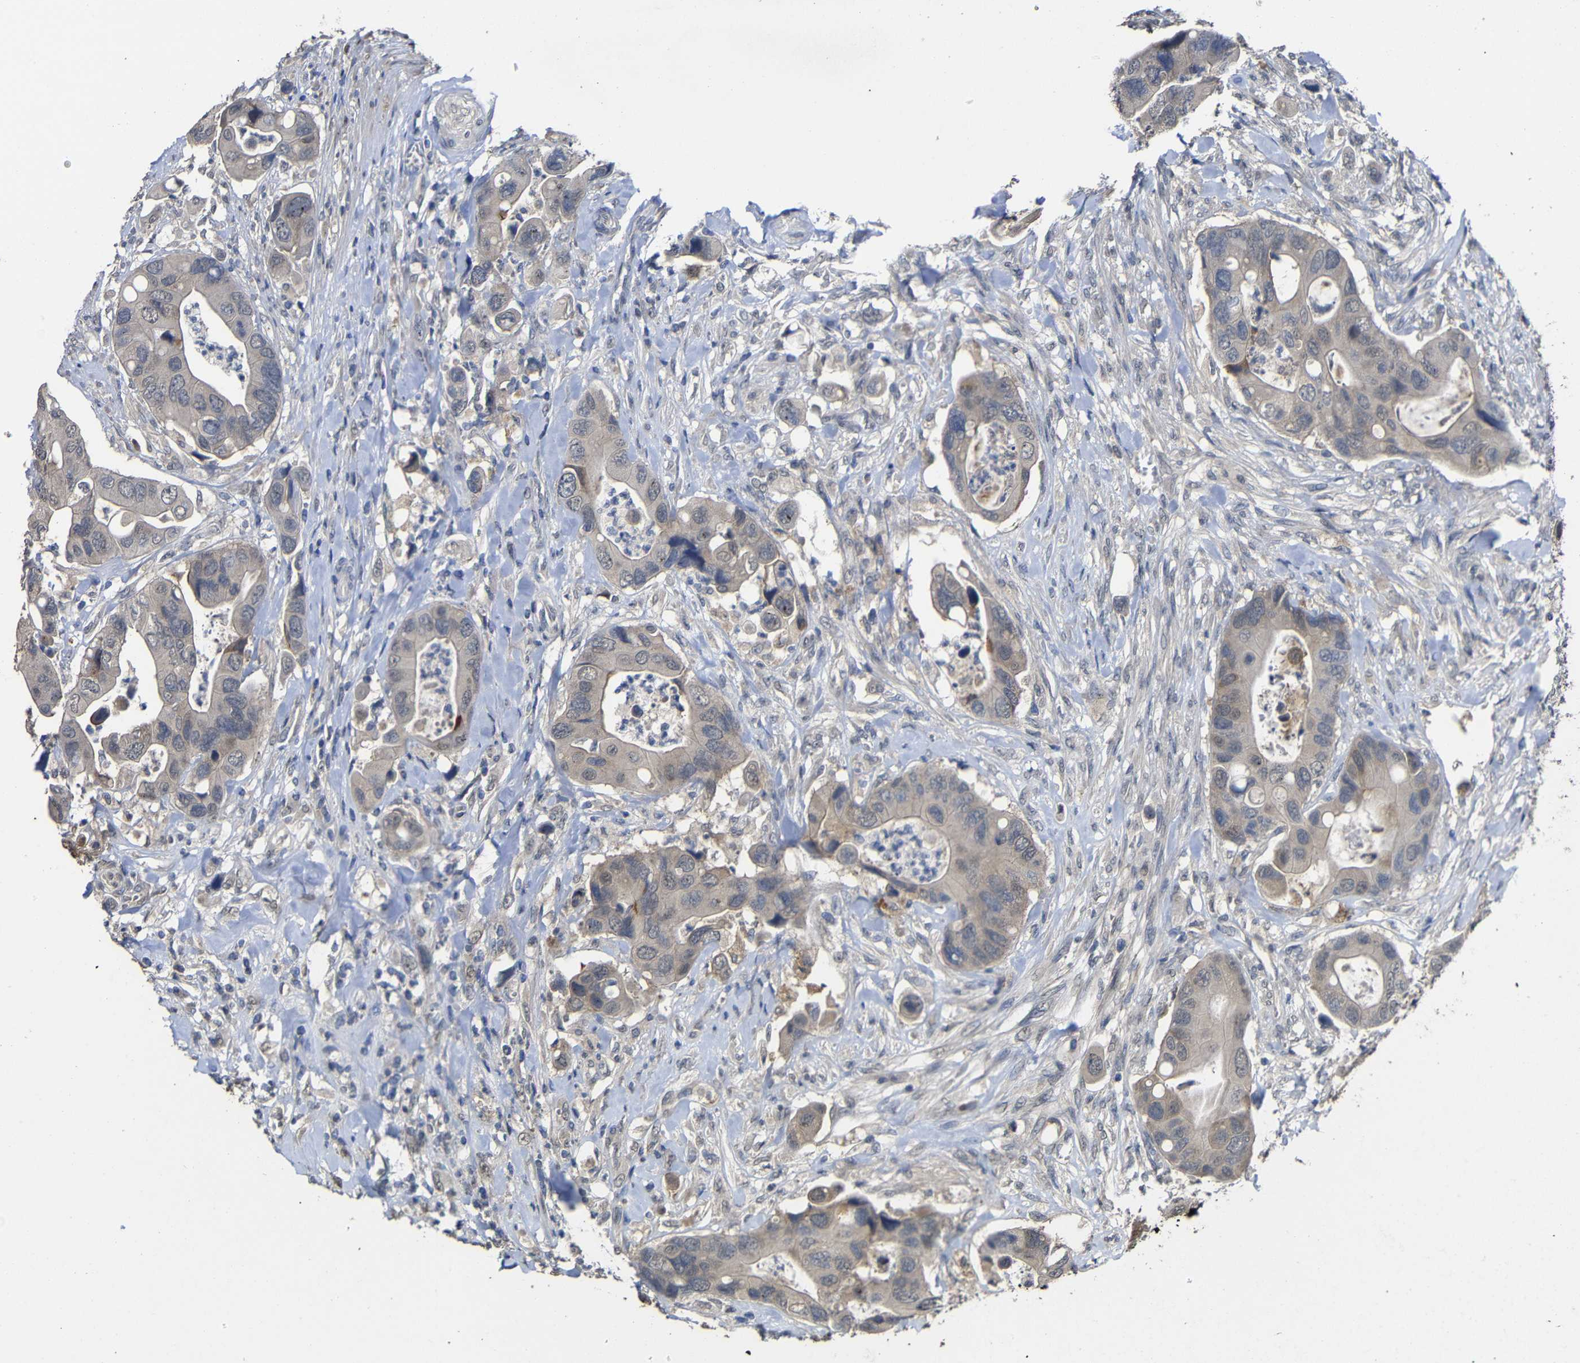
{"staining": {"intensity": "weak", "quantity": ">75%", "location": "cytoplasmic/membranous"}, "tissue": "colorectal cancer", "cell_type": "Tumor cells", "image_type": "cancer", "snomed": [{"axis": "morphology", "description": "Adenocarcinoma, NOS"}, {"axis": "topography", "description": "Rectum"}], "caption": "IHC of adenocarcinoma (colorectal) demonstrates low levels of weak cytoplasmic/membranous staining in about >75% of tumor cells.", "gene": "ATG12", "patient": {"sex": "female", "age": 57}}